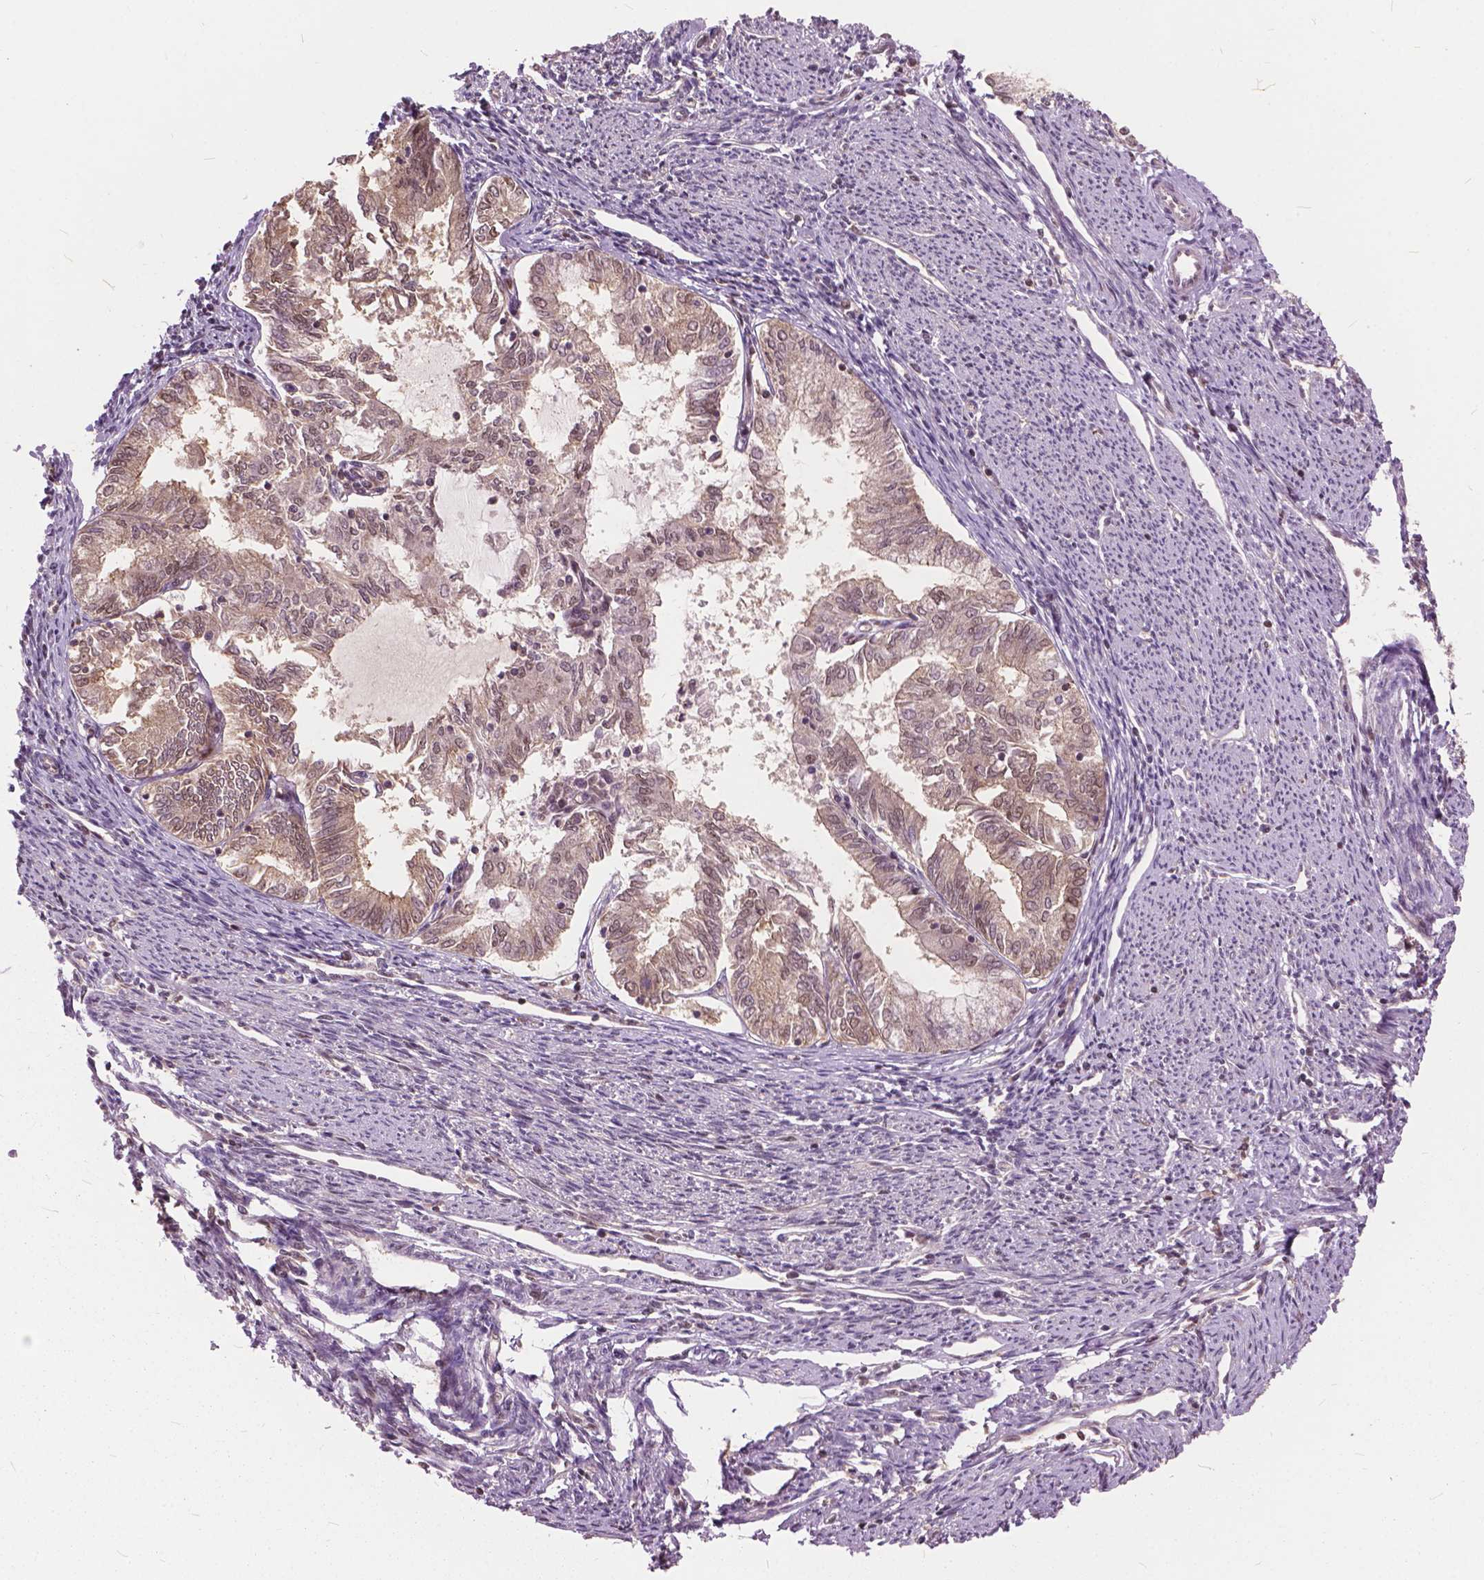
{"staining": {"intensity": "weak", "quantity": ">75%", "location": "cytoplasmic/membranous,nuclear"}, "tissue": "endometrial cancer", "cell_type": "Tumor cells", "image_type": "cancer", "snomed": [{"axis": "morphology", "description": "Adenocarcinoma, NOS"}, {"axis": "topography", "description": "Endometrium"}], "caption": "Human endometrial cancer (adenocarcinoma) stained with a brown dye shows weak cytoplasmic/membranous and nuclear positive positivity in approximately >75% of tumor cells.", "gene": "ANP32B", "patient": {"sex": "female", "age": 79}}